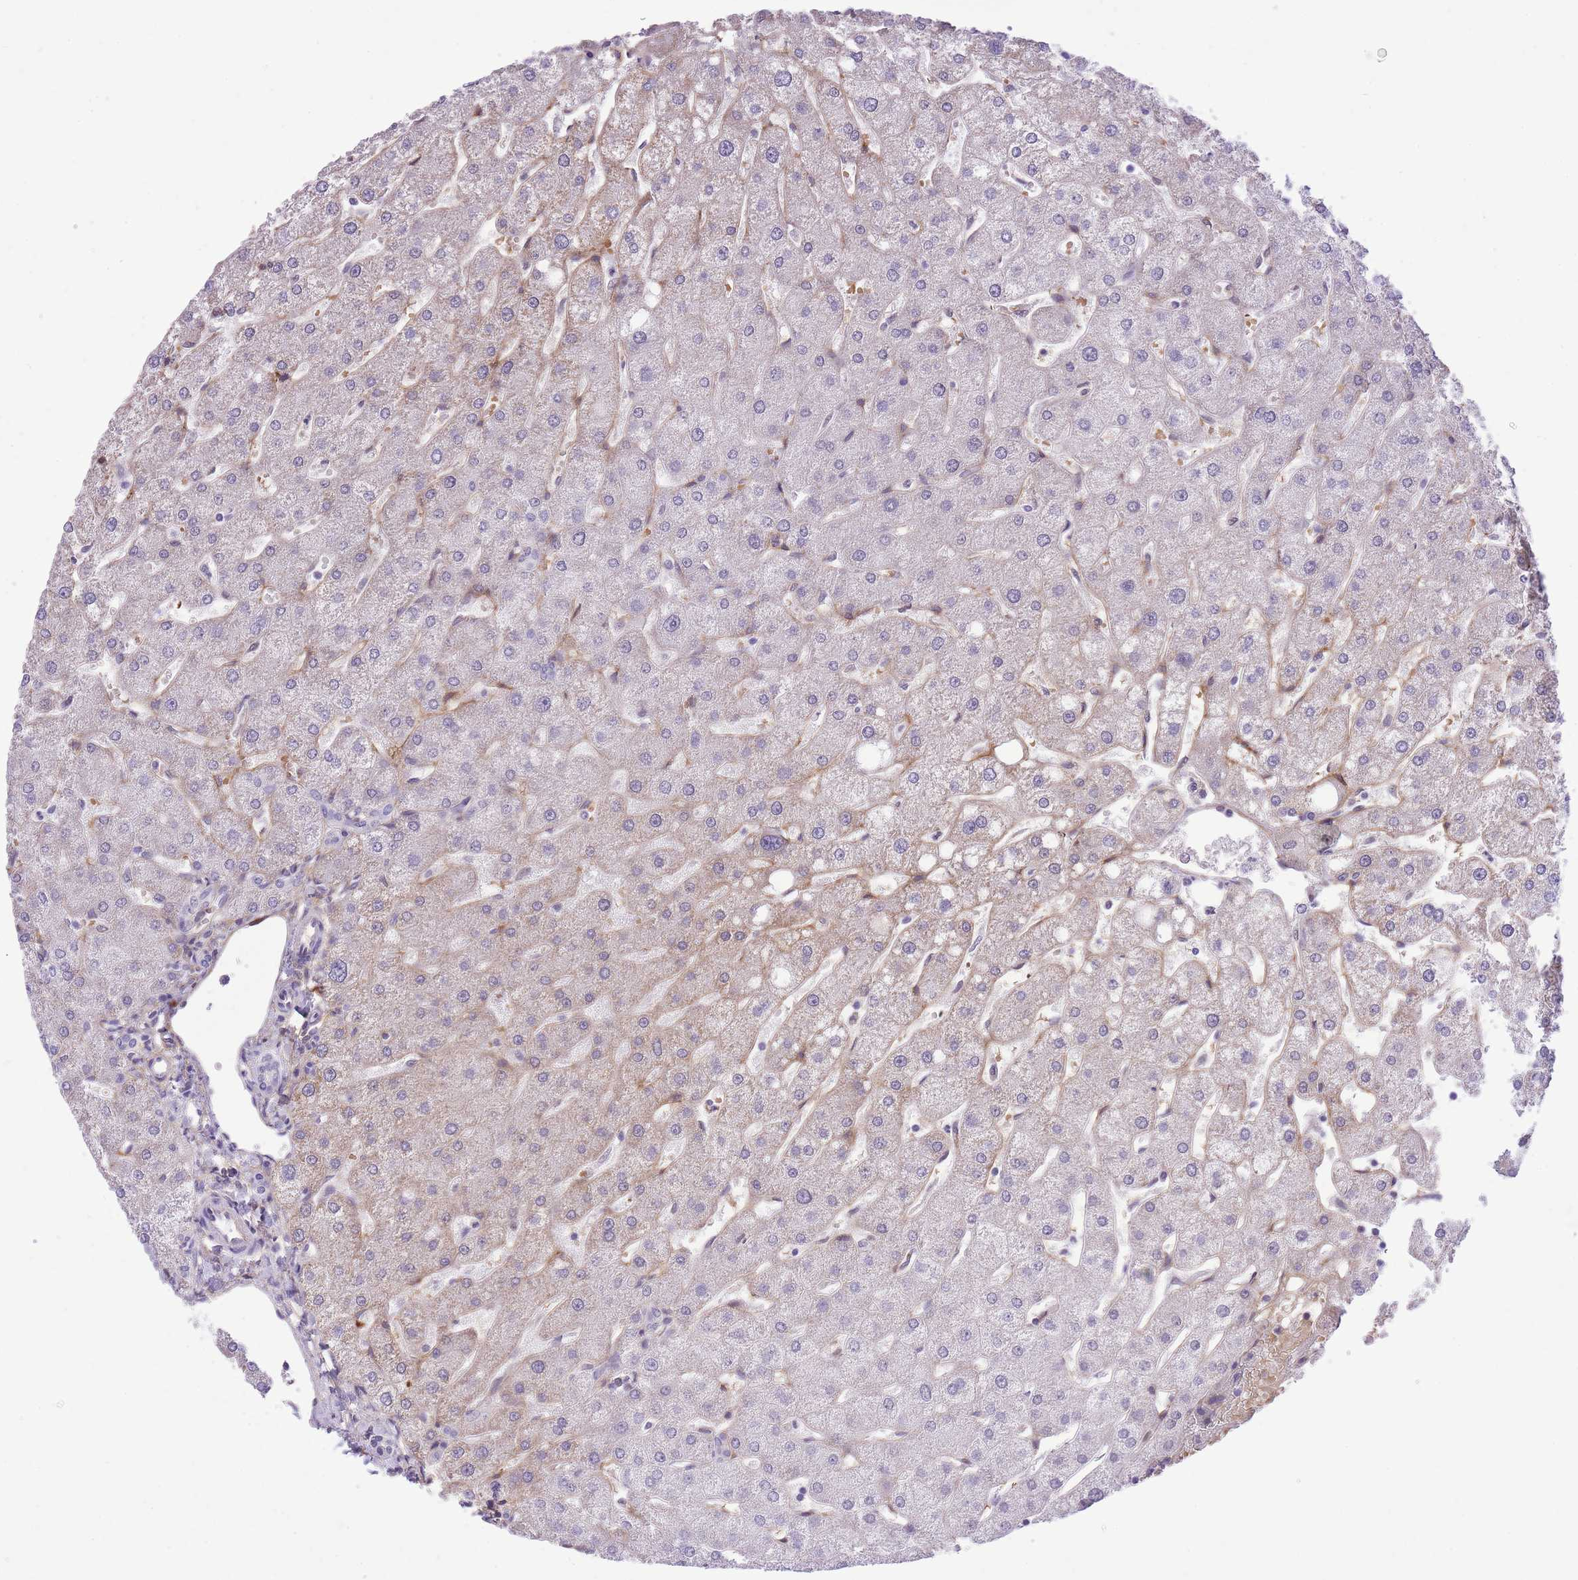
{"staining": {"intensity": "negative", "quantity": "none", "location": "none"}, "tissue": "liver", "cell_type": "Cholangiocytes", "image_type": "normal", "snomed": [{"axis": "morphology", "description": "Normal tissue, NOS"}, {"axis": "topography", "description": "Liver"}], "caption": "Immunohistochemistry of unremarkable human liver displays no staining in cholangiocytes.", "gene": "MEIOSIN", "patient": {"sex": "male", "age": 67}}